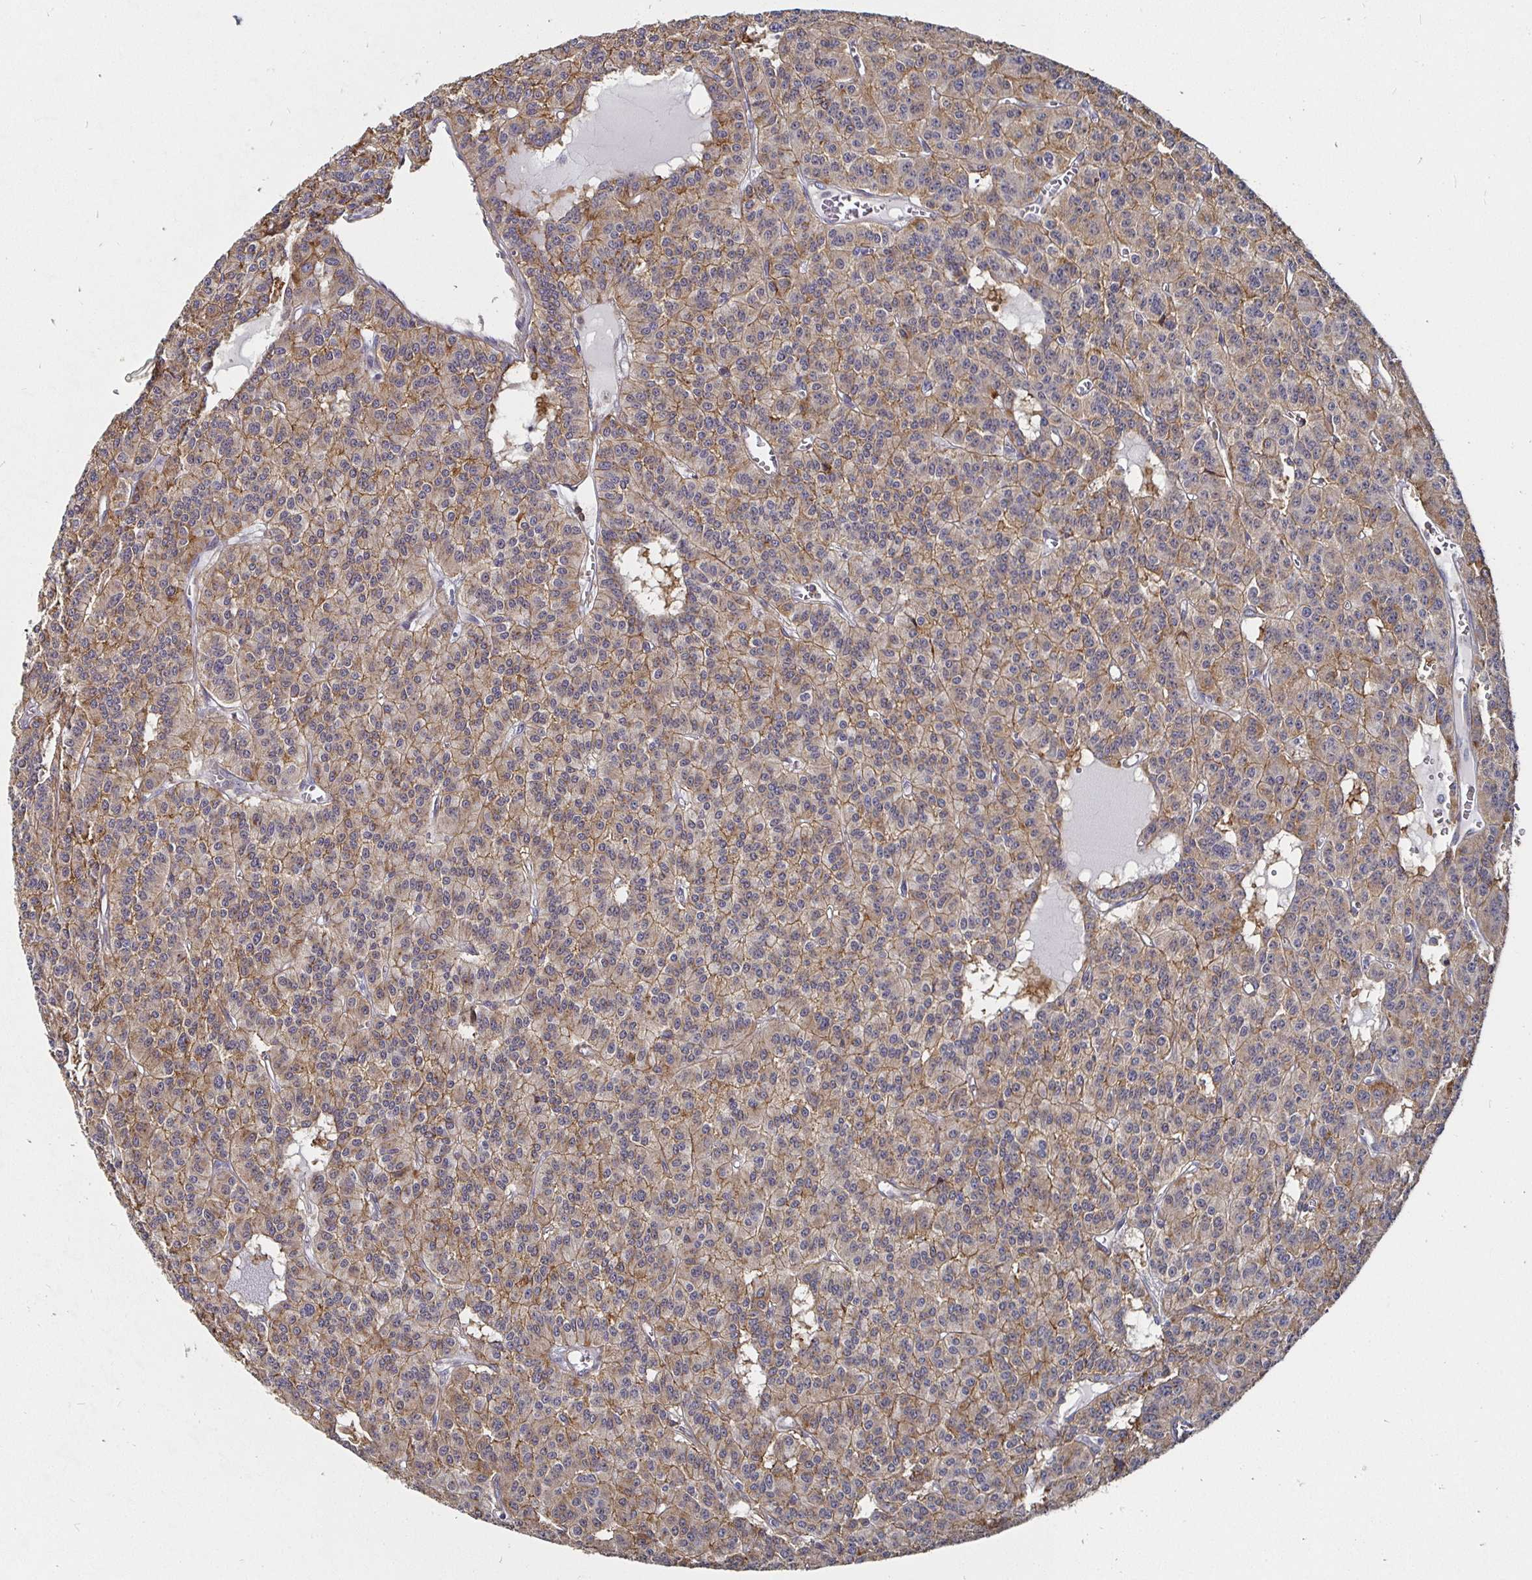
{"staining": {"intensity": "weak", "quantity": "25%-75%", "location": "cytoplasmic/membranous"}, "tissue": "carcinoid", "cell_type": "Tumor cells", "image_type": "cancer", "snomed": [{"axis": "morphology", "description": "Carcinoid, malignant, NOS"}, {"axis": "topography", "description": "Lung"}], "caption": "There is low levels of weak cytoplasmic/membranous positivity in tumor cells of carcinoid, as demonstrated by immunohistochemical staining (brown color).", "gene": "GJA4", "patient": {"sex": "female", "age": 71}}